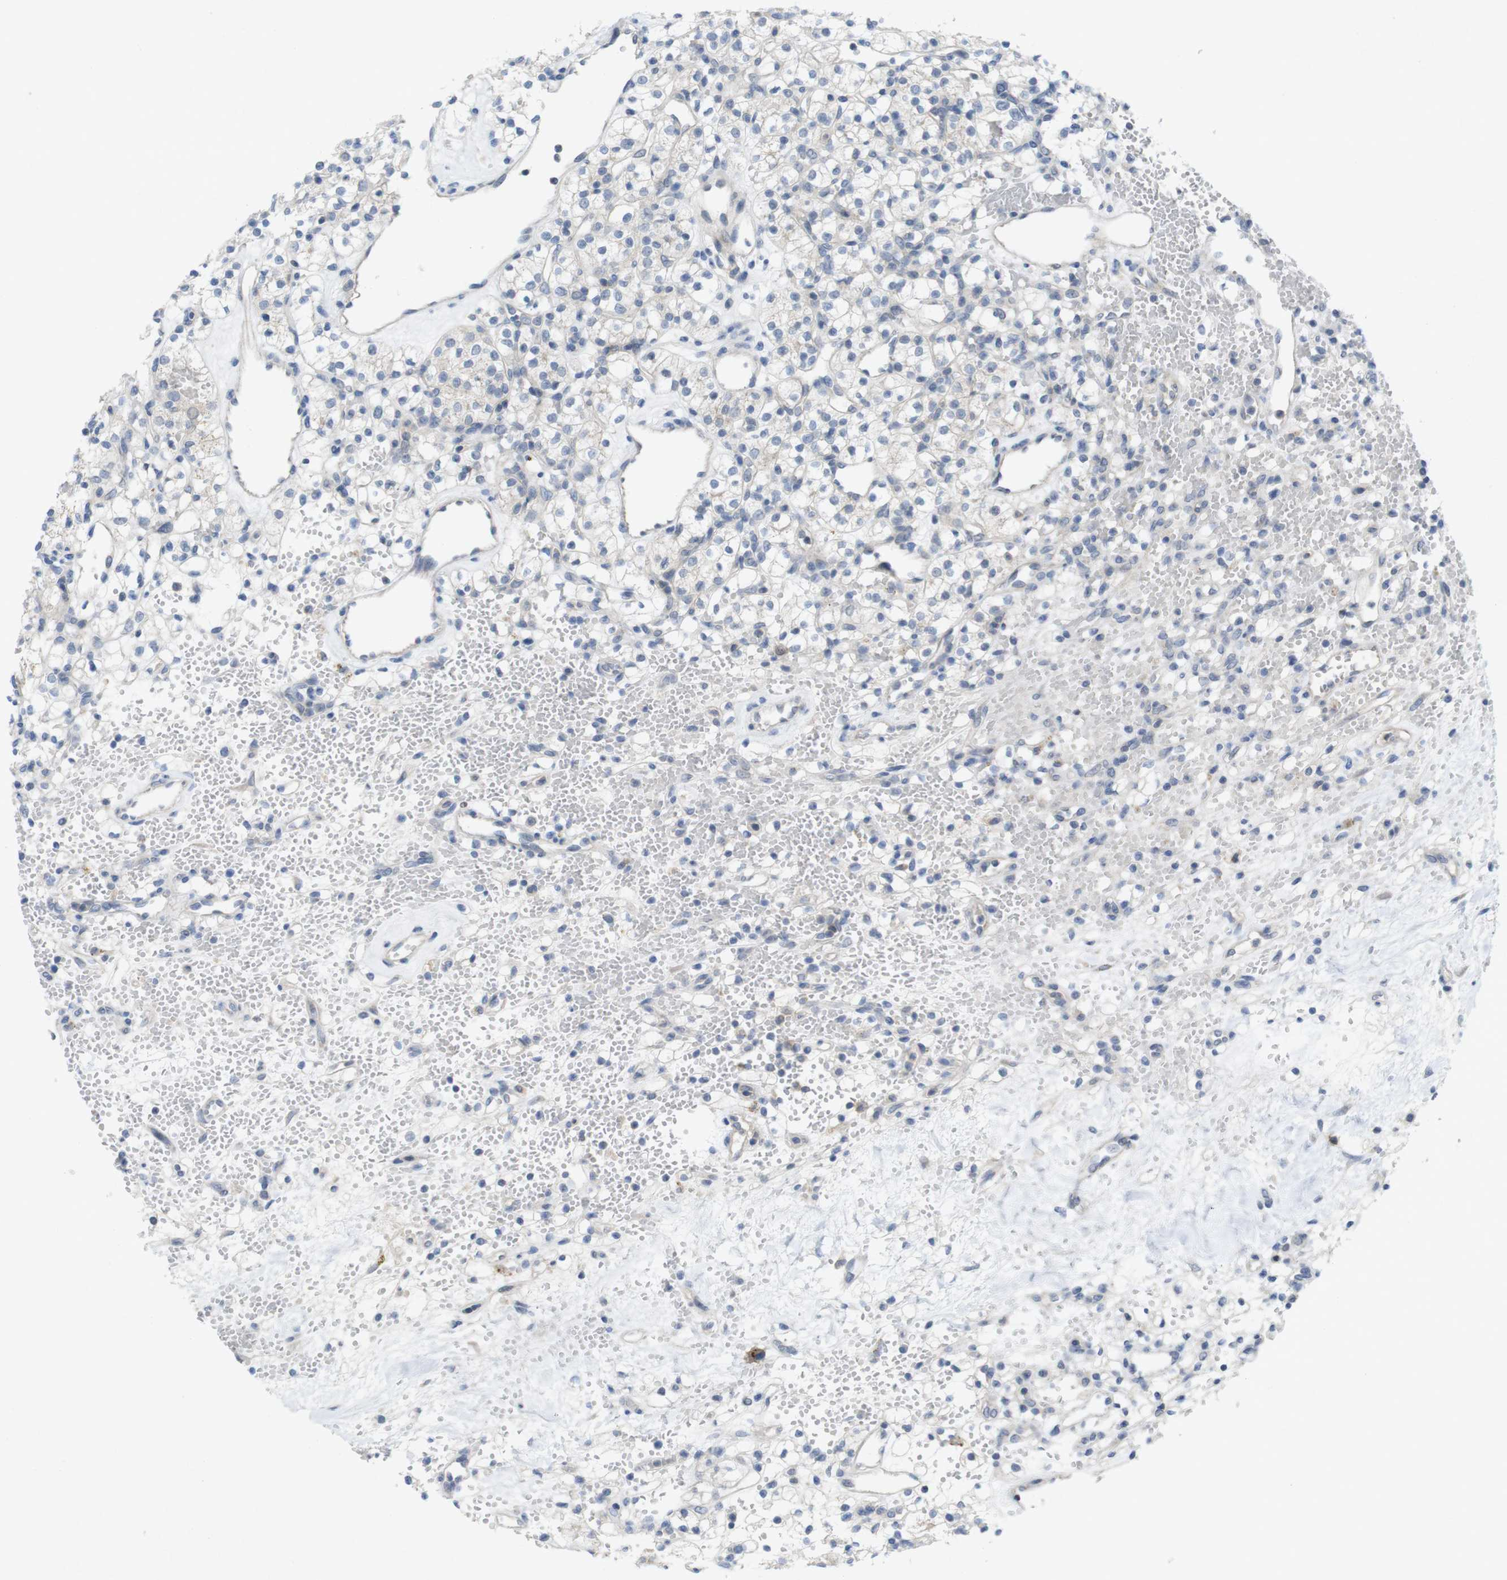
{"staining": {"intensity": "negative", "quantity": "none", "location": "none"}, "tissue": "renal cancer", "cell_type": "Tumor cells", "image_type": "cancer", "snomed": [{"axis": "morphology", "description": "Adenocarcinoma, NOS"}, {"axis": "topography", "description": "Kidney"}], "caption": "DAB immunohistochemical staining of human adenocarcinoma (renal) demonstrates no significant positivity in tumor cells.", "gene": "SLAMF7", "patient": {"sex": "female", "age": 60}}